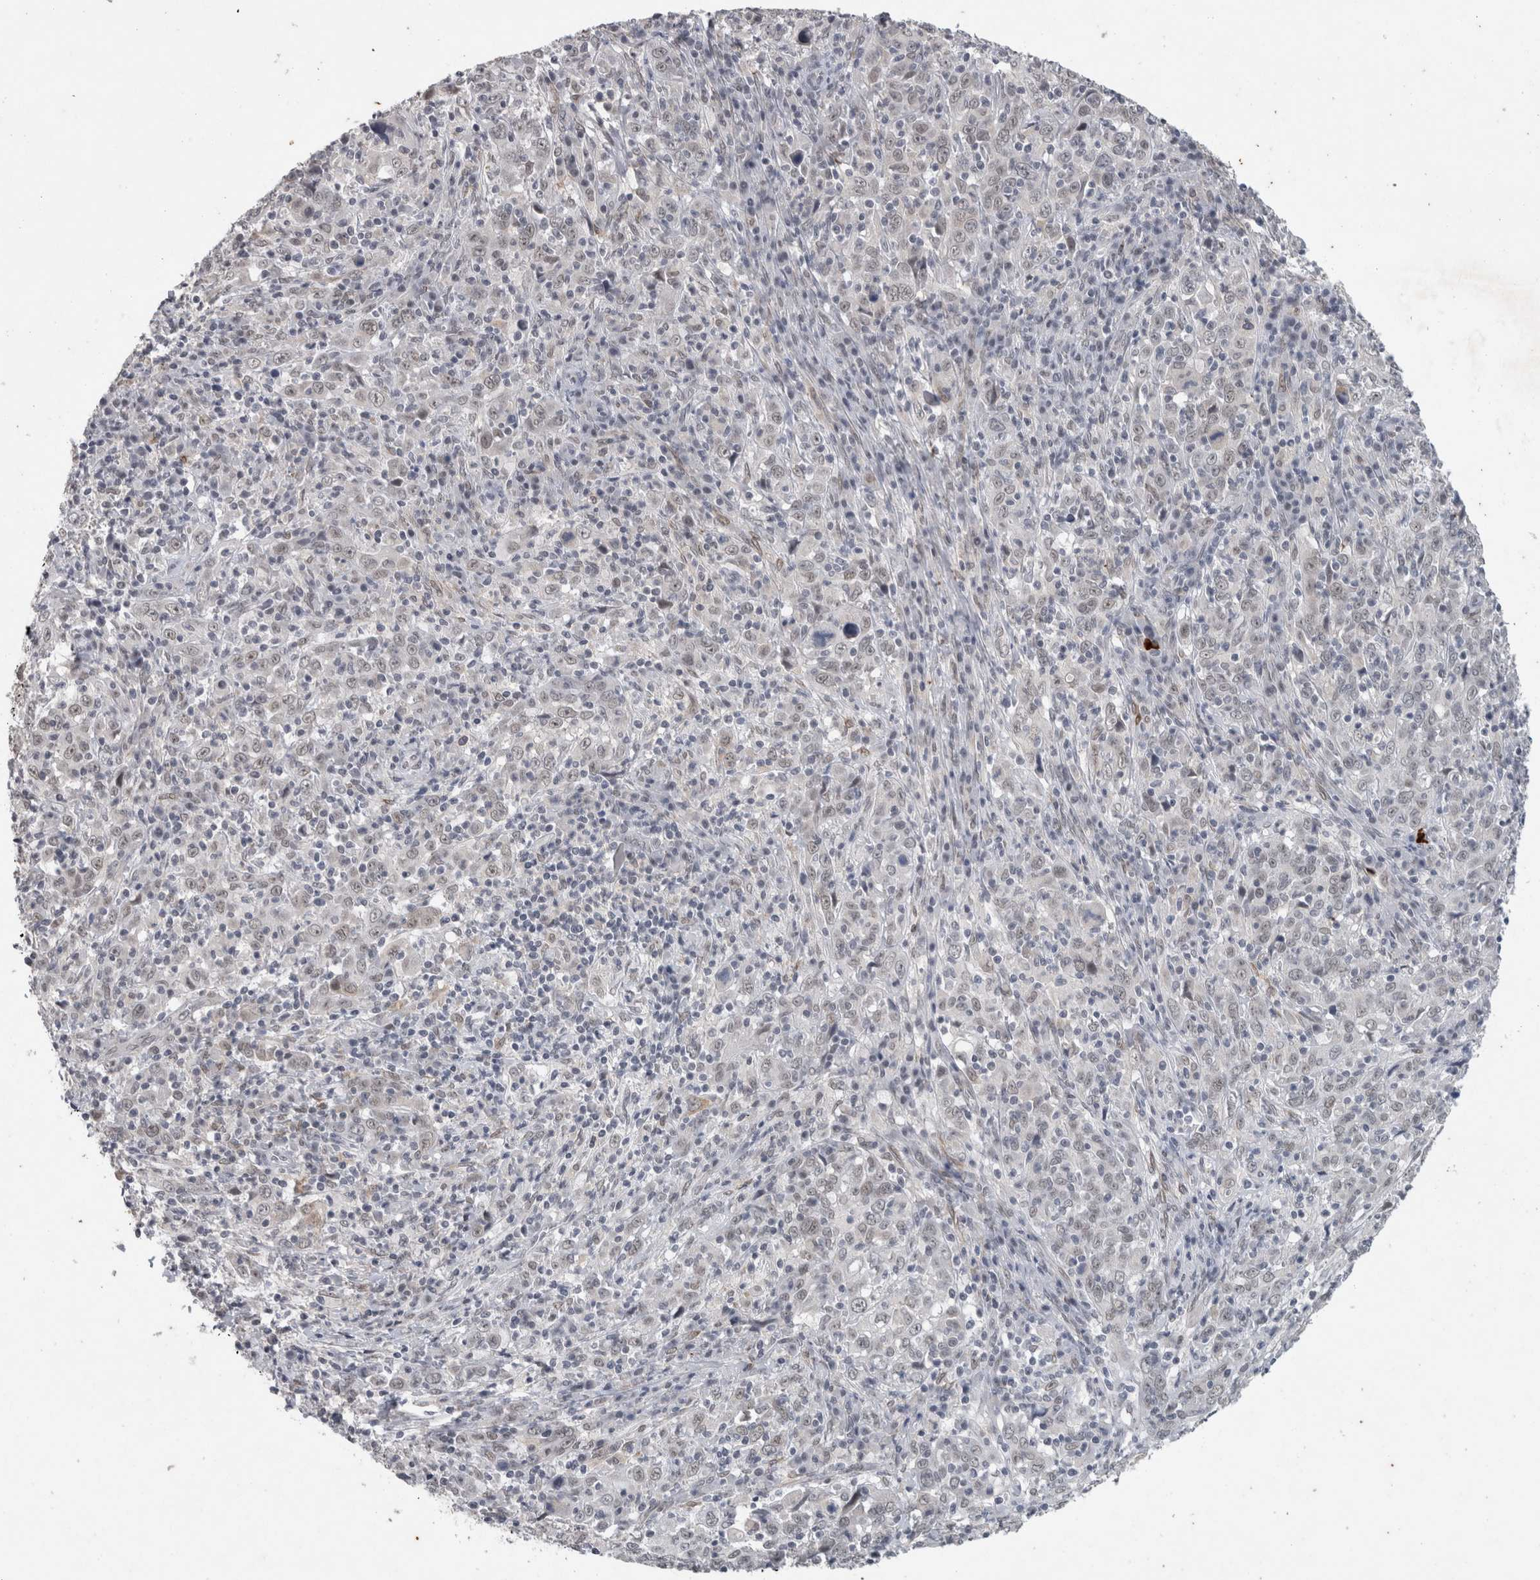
{"staining": {"intensity": "weak", "quantity": "<25%", "location": "nuclear"}, "tissue": "cervical cancer", "cell_type": "Tumor cells", "image_type": "cancer", "snomed": [{"axis": "morphology", "description": "Squamous cell carcinoma, NOS"}, {"axis": "topography", "description": "Cervix"}], "caption": "Micrograph shows no significant protein positivity in tumor cells of cervical cancer (squamous cell carcinoma).", "gene": "PRXL2A", "patient": {"sex": "female", "age": 46}}